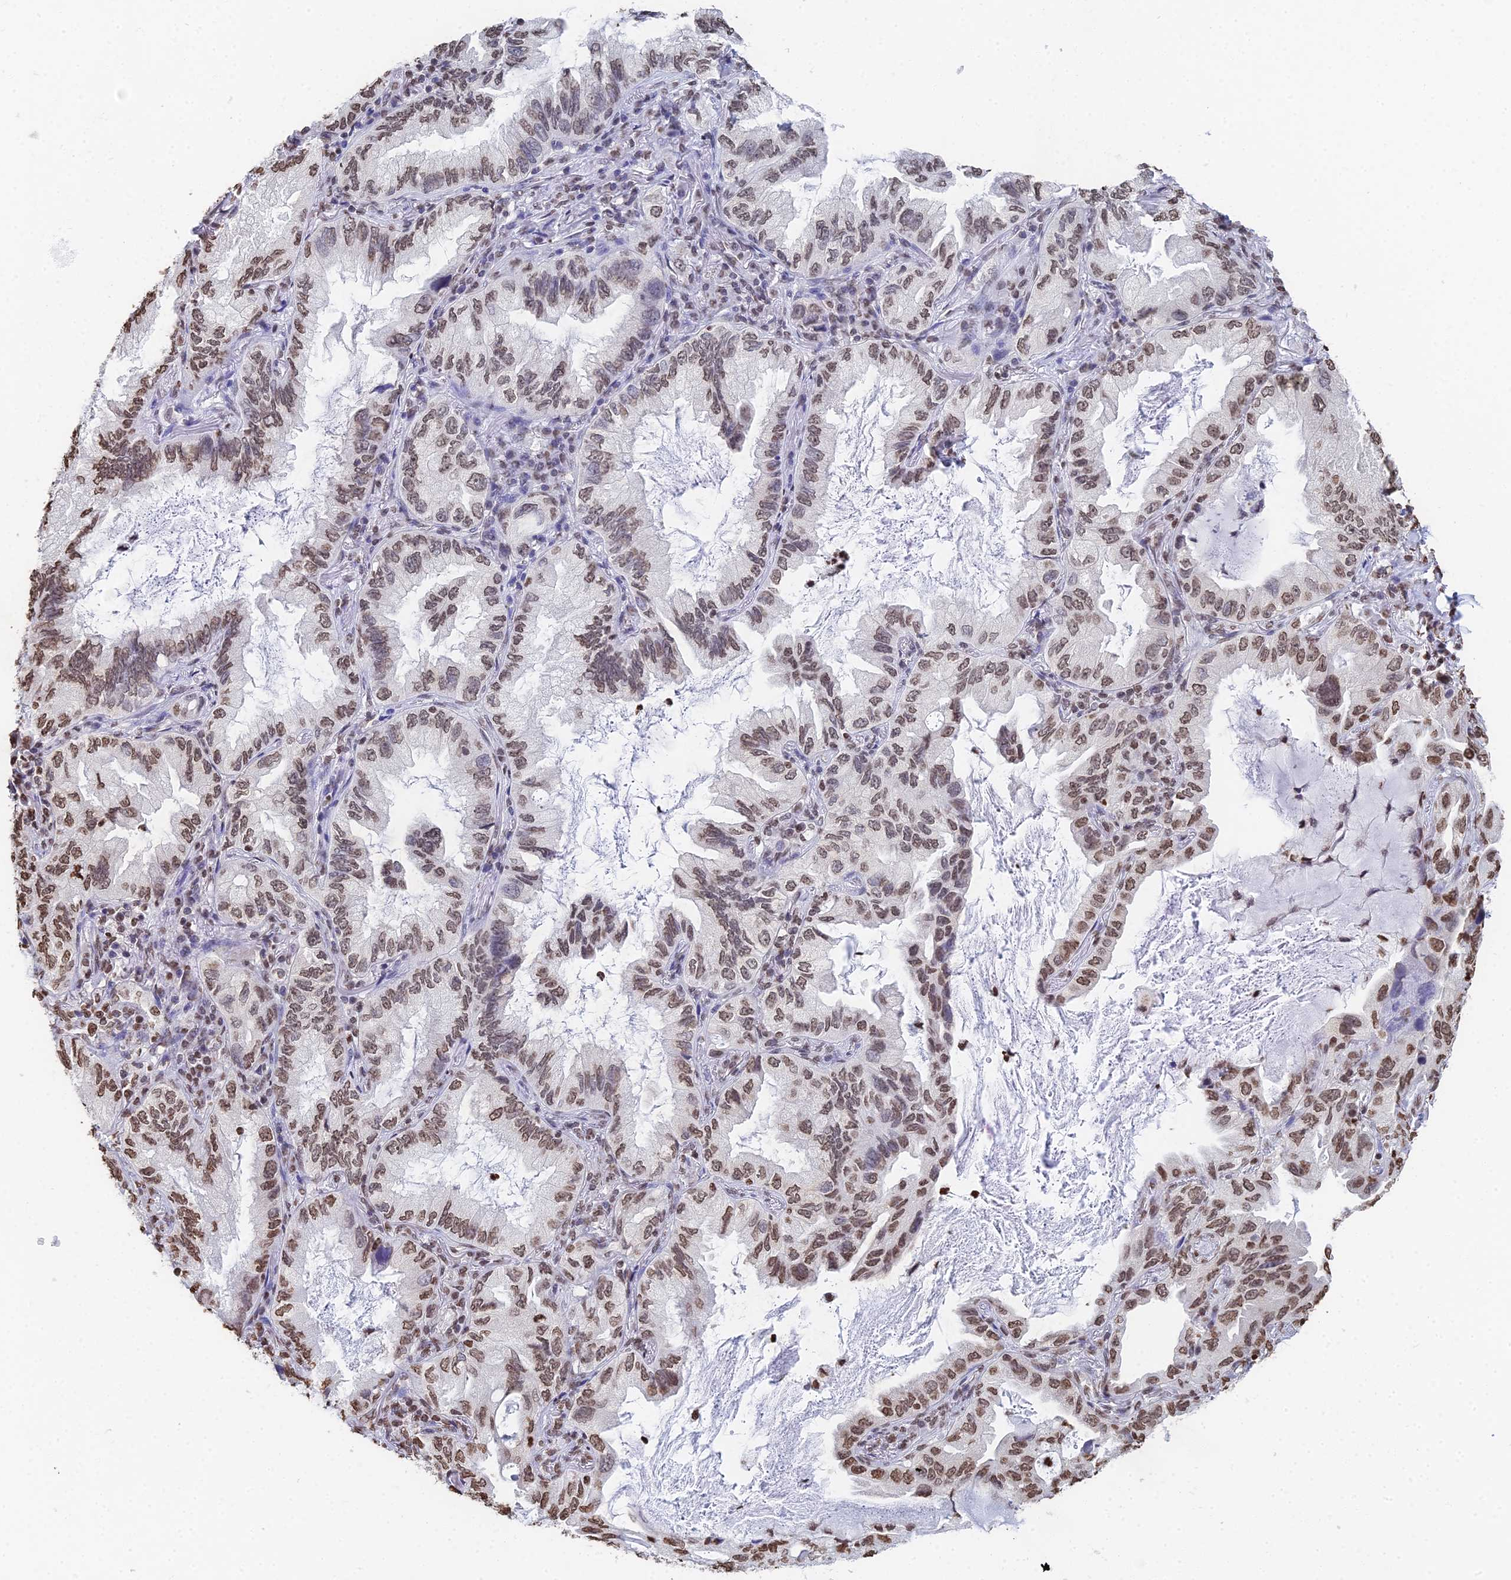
{"staining": {"intensity": "moderate", "quantity": ">75%", "location": "nuclear"}, "tissue": "lung cancer", "cell_type": "Tumor cells", "image_type": "cancer", "snomed": [{"axis": "morphology", "description": "Adenocarcinoma, NOS"}, {"axis": "topography", "description": "Lung"}], "caption": "Lung adenocarcinoma tissue exhibits moderate nuclear positivity in approximately >75% of tumor cells, visualized by immunohistochemistry. Nuclei are stained in blue.", "gene": "GBP3", "patient": {"sex": "female", "age": 69}}